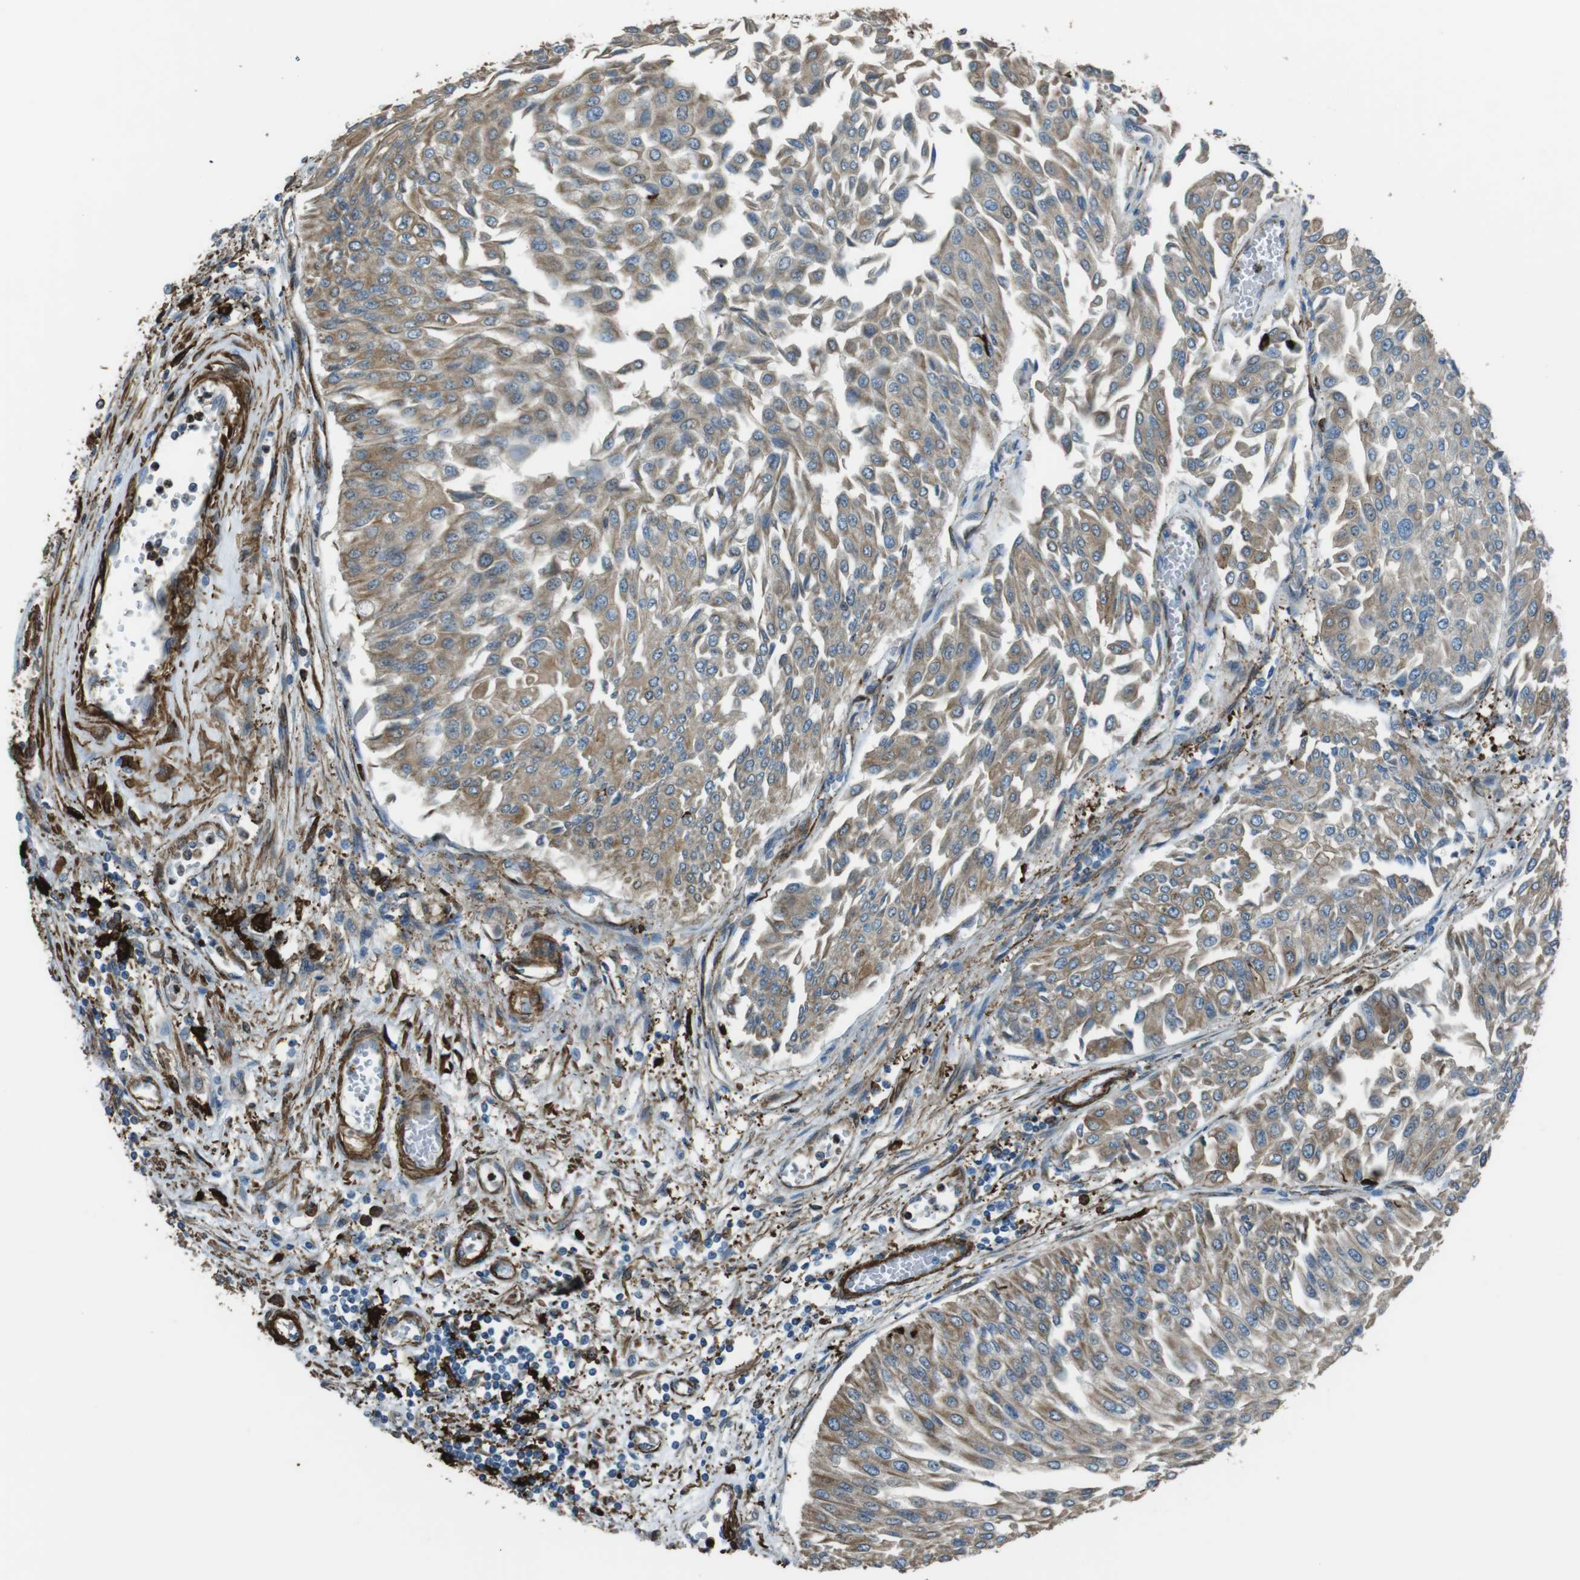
{"staining": {"intensity": "weak", "quantity": ">75%", "location": "cytoplasmic/membranous"}, "tissue": "urothelial cancer", "cell_type": "Tumor cells", "image_type": "cancer", "snomed": [{"axis": "morphology", "description": "Urothelial carcinoma, Low grade"}, {"axis": "topography", "description": "Urinary bladder"}], "caption": "Protein staining of urothelial cancer tissue displays weak cytoplasmic/membranous positivity in approximately >75% of tumor cells.", "gene": "SFT2D1", "patient": {"sex": "male", "age": 67}}